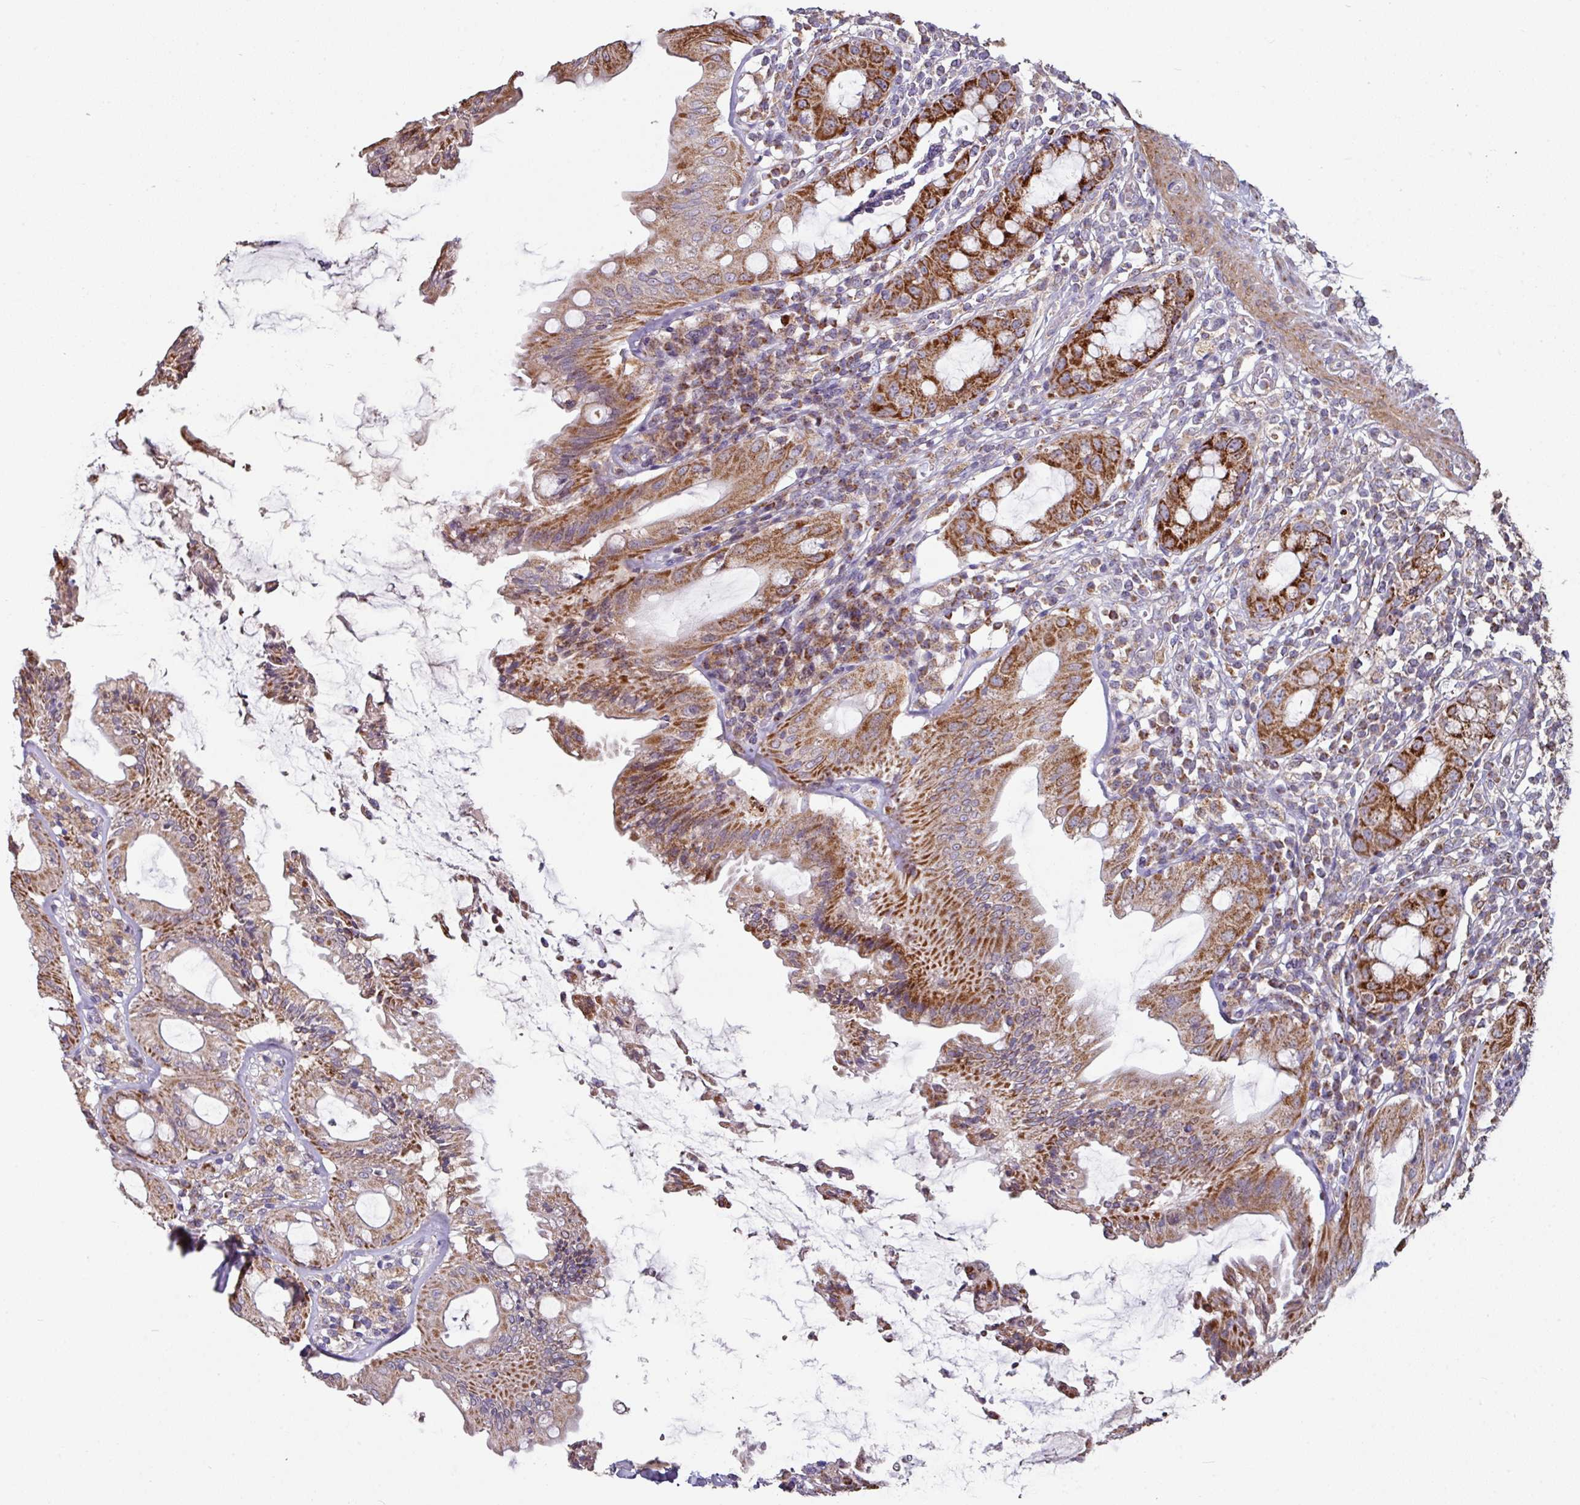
{"staining": {"intensity": "strong", "quantity": ">75%", "location": "cytoplasmic/membranous"}, "tissue": "rectum", "cell_type": "Glandular cells", "image_type": "normal", "snomed": [{"axis": "morphology", "description": "Normal tissue, NOS"}, {"axis": "topography", "description": "Rectum"}], "caption": "Immunohistochemical staining of normal human rectum displays high levels of strong cytoplasmic/membranous expression in about >75% of glandular cells. (DAB = brown stain, brightfield microscopy at high magnification).", "gene": "OR2D3", "patient": {"sex": "female", "age": 57}}